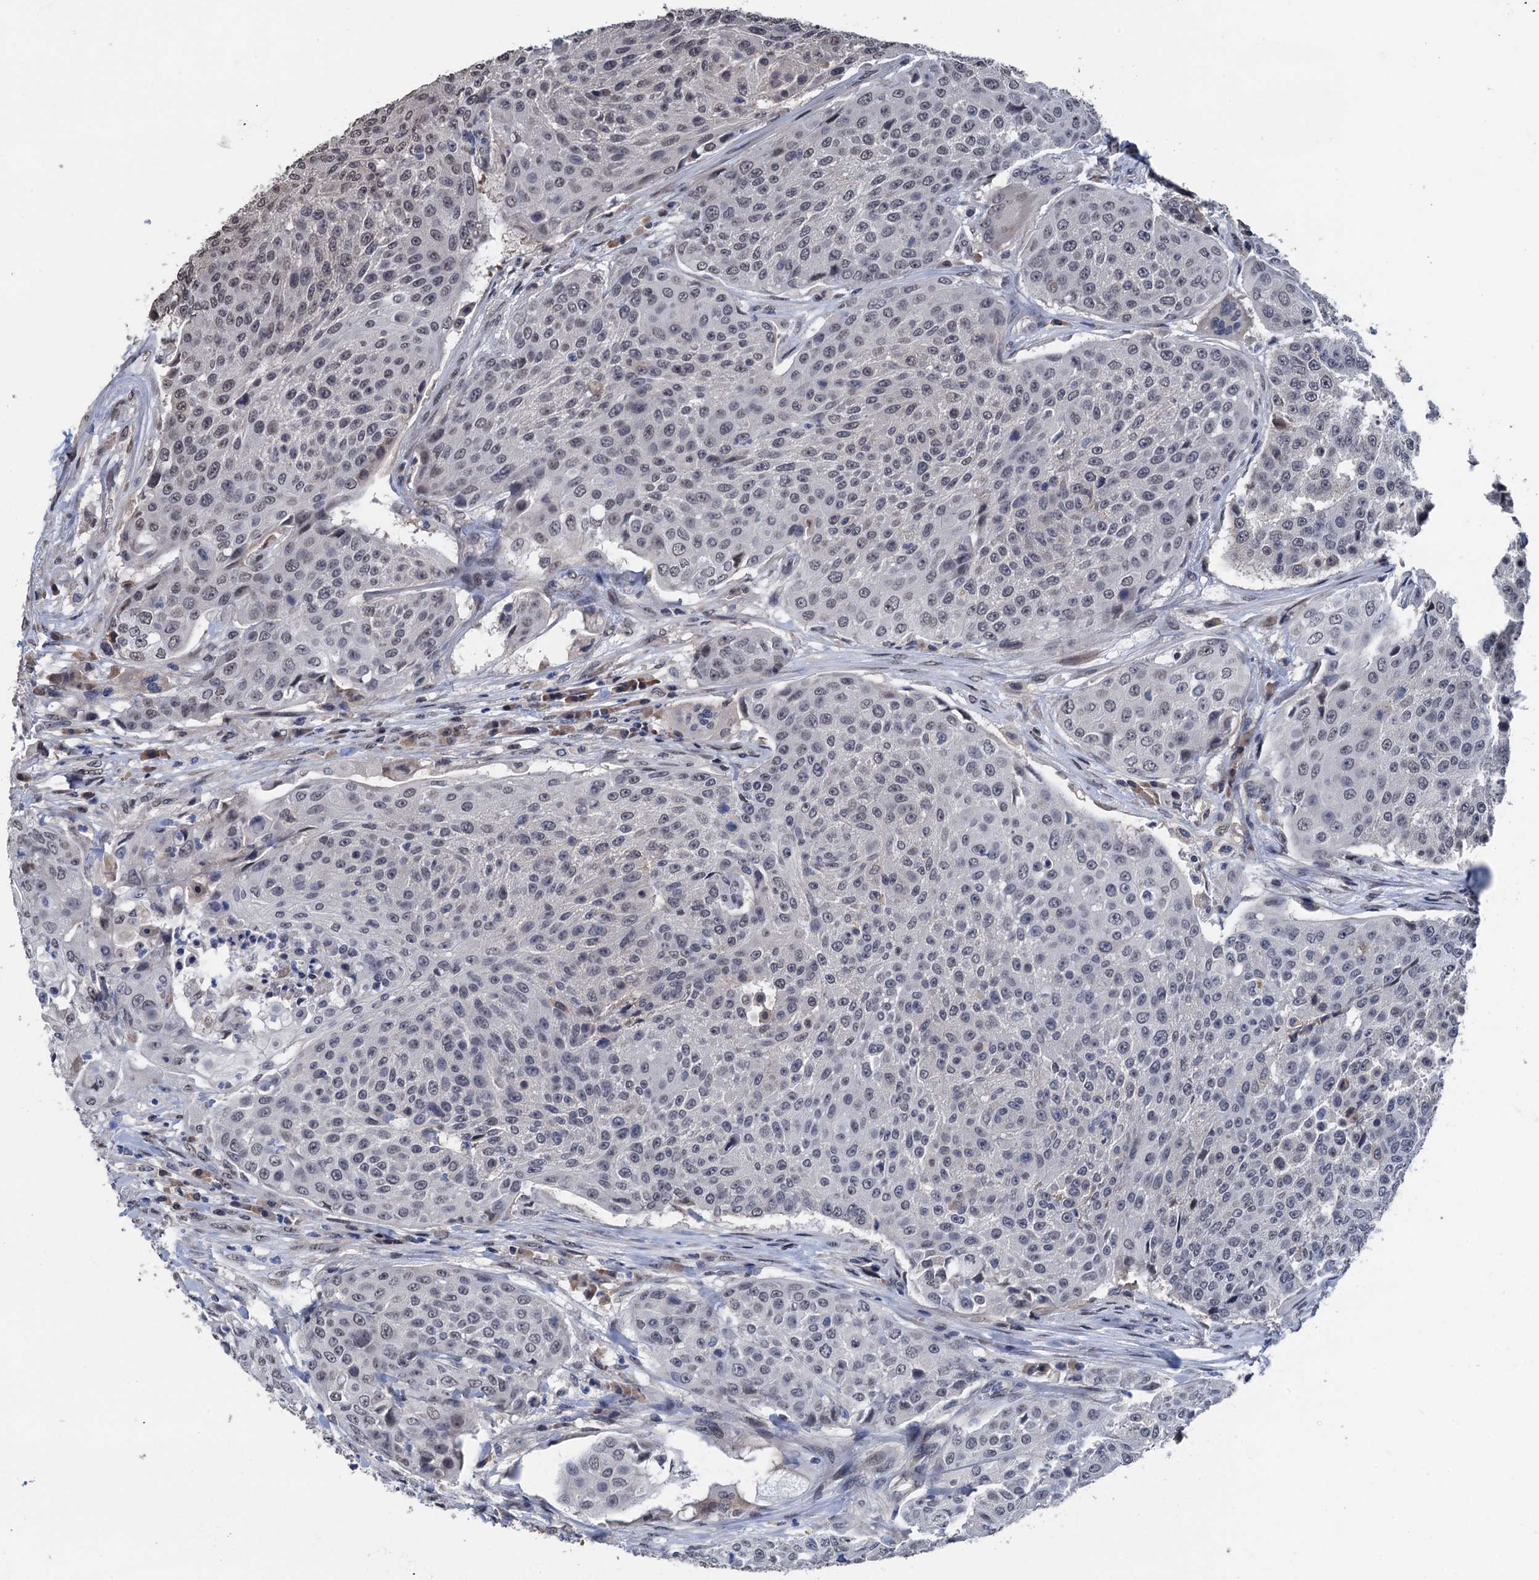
{"staining": {"intensity": "weak", "quantity": "<25%", "location": "nuclear"}, "tissue": "urothelial cancer", "cell_type": "Tumor cells", "image_type": "cancer", "snomed": [{"axis": "morphology", "description": "Urothelial carcinoma, High grade"}, {"axis": "topography", "description": "Urinary bladder"}], "caption": "This micrograph is of urothelial carcinoma (high-grade) stained with IHC to label a protein in brown with the nuclei are counter-stained blue. There is no positivity in tumor cells. (IHC, brightfield microscopy, high magnification).", "gene": "ART5", "patient": {"sex": "female", "age": 63}}